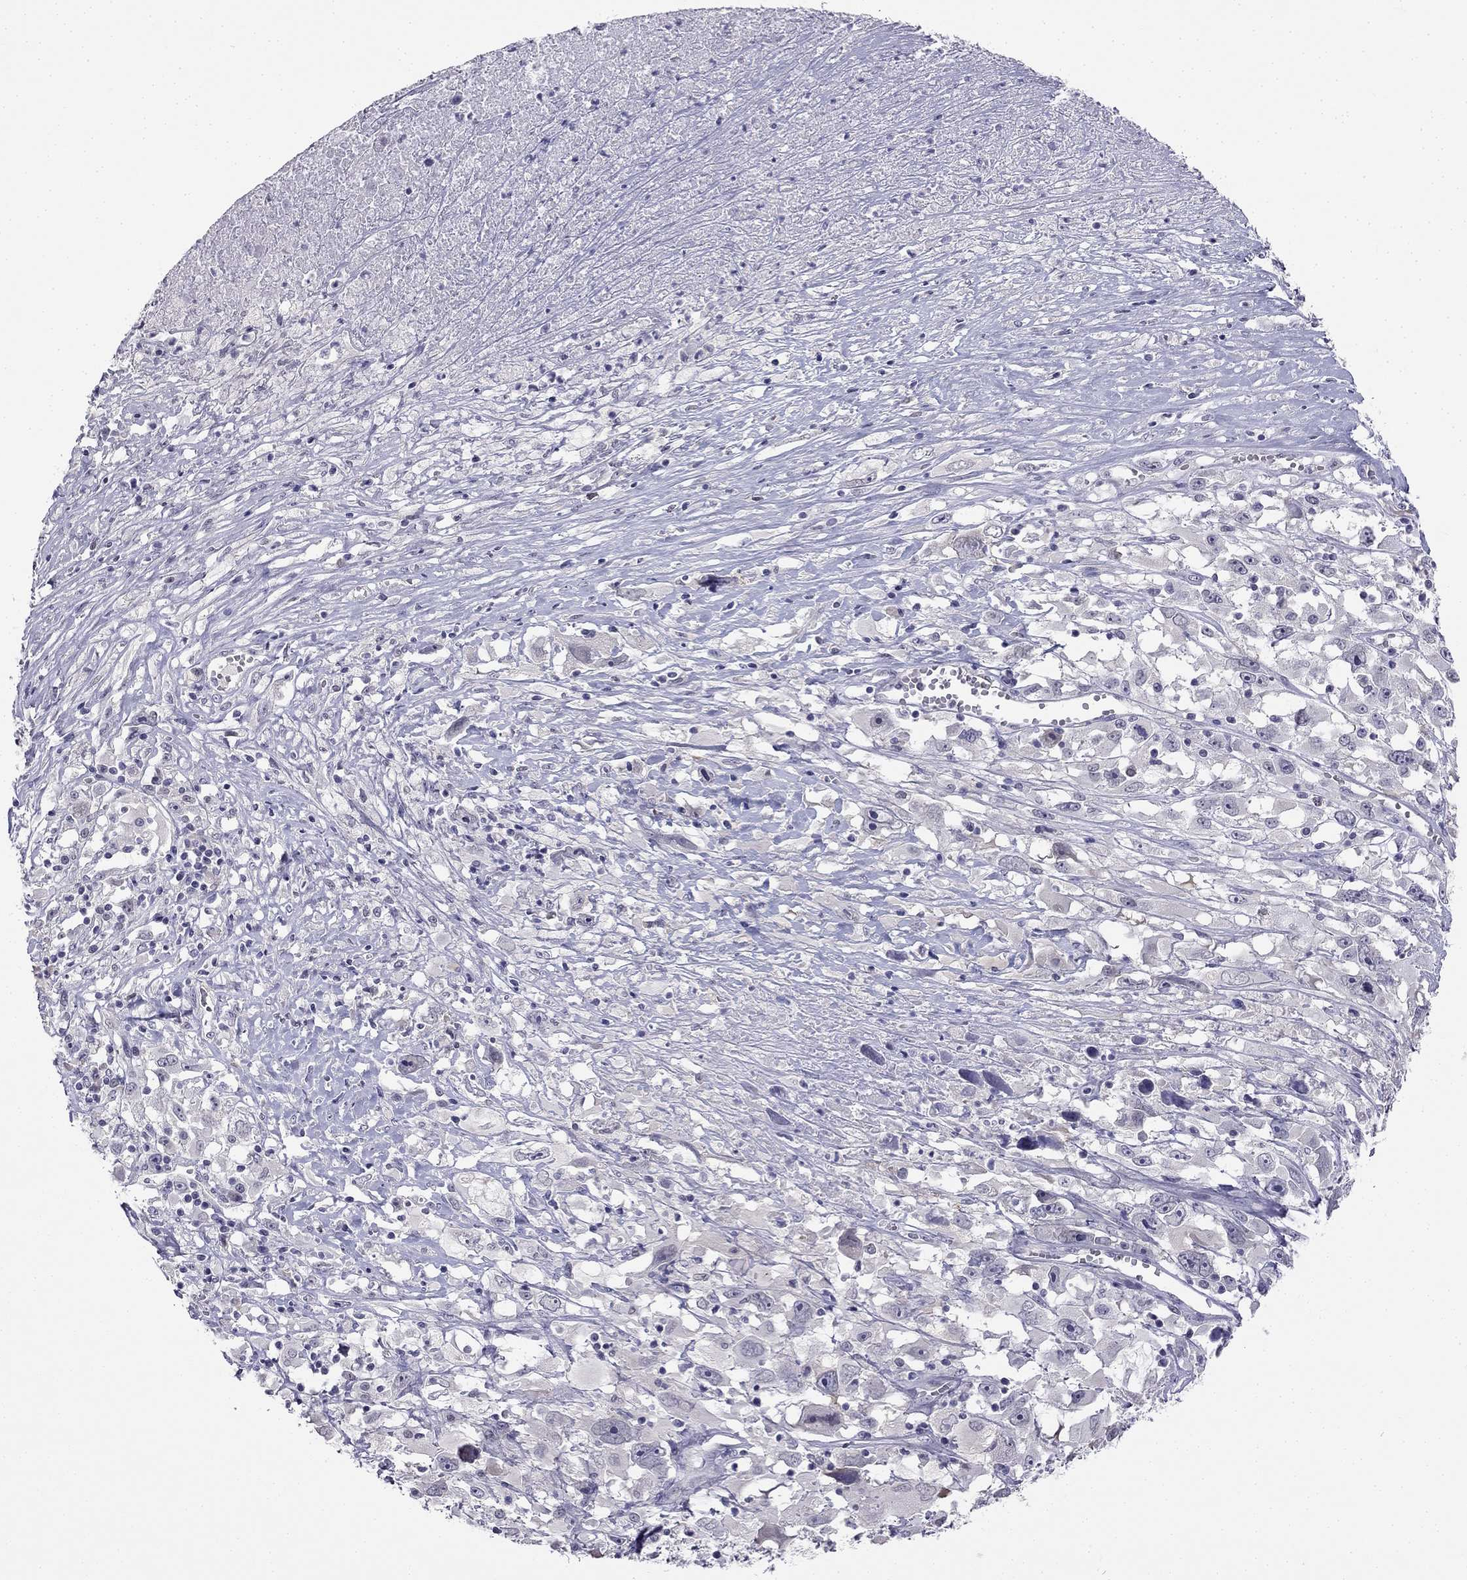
{"staining": {"intensity": "negative", "quantity": "none", "location": "none"}, "tissue": "melanoma", "cell_type": "Tumor cells", "image_type": "cancer", "snomed": [{"axis": "morphology", "description": "Malignant melanoma, Metastatic site"}, {"axis": "topography", "description": "Soft tissue"}], "caption": "Immunohistochemistry image of human malignant melanoma (metastatic site) stained for a protein (brown), which reveals no positivity in tumor cells.", "gene": "C16orf89", "patient": {"sex": "male", "age": 50}}